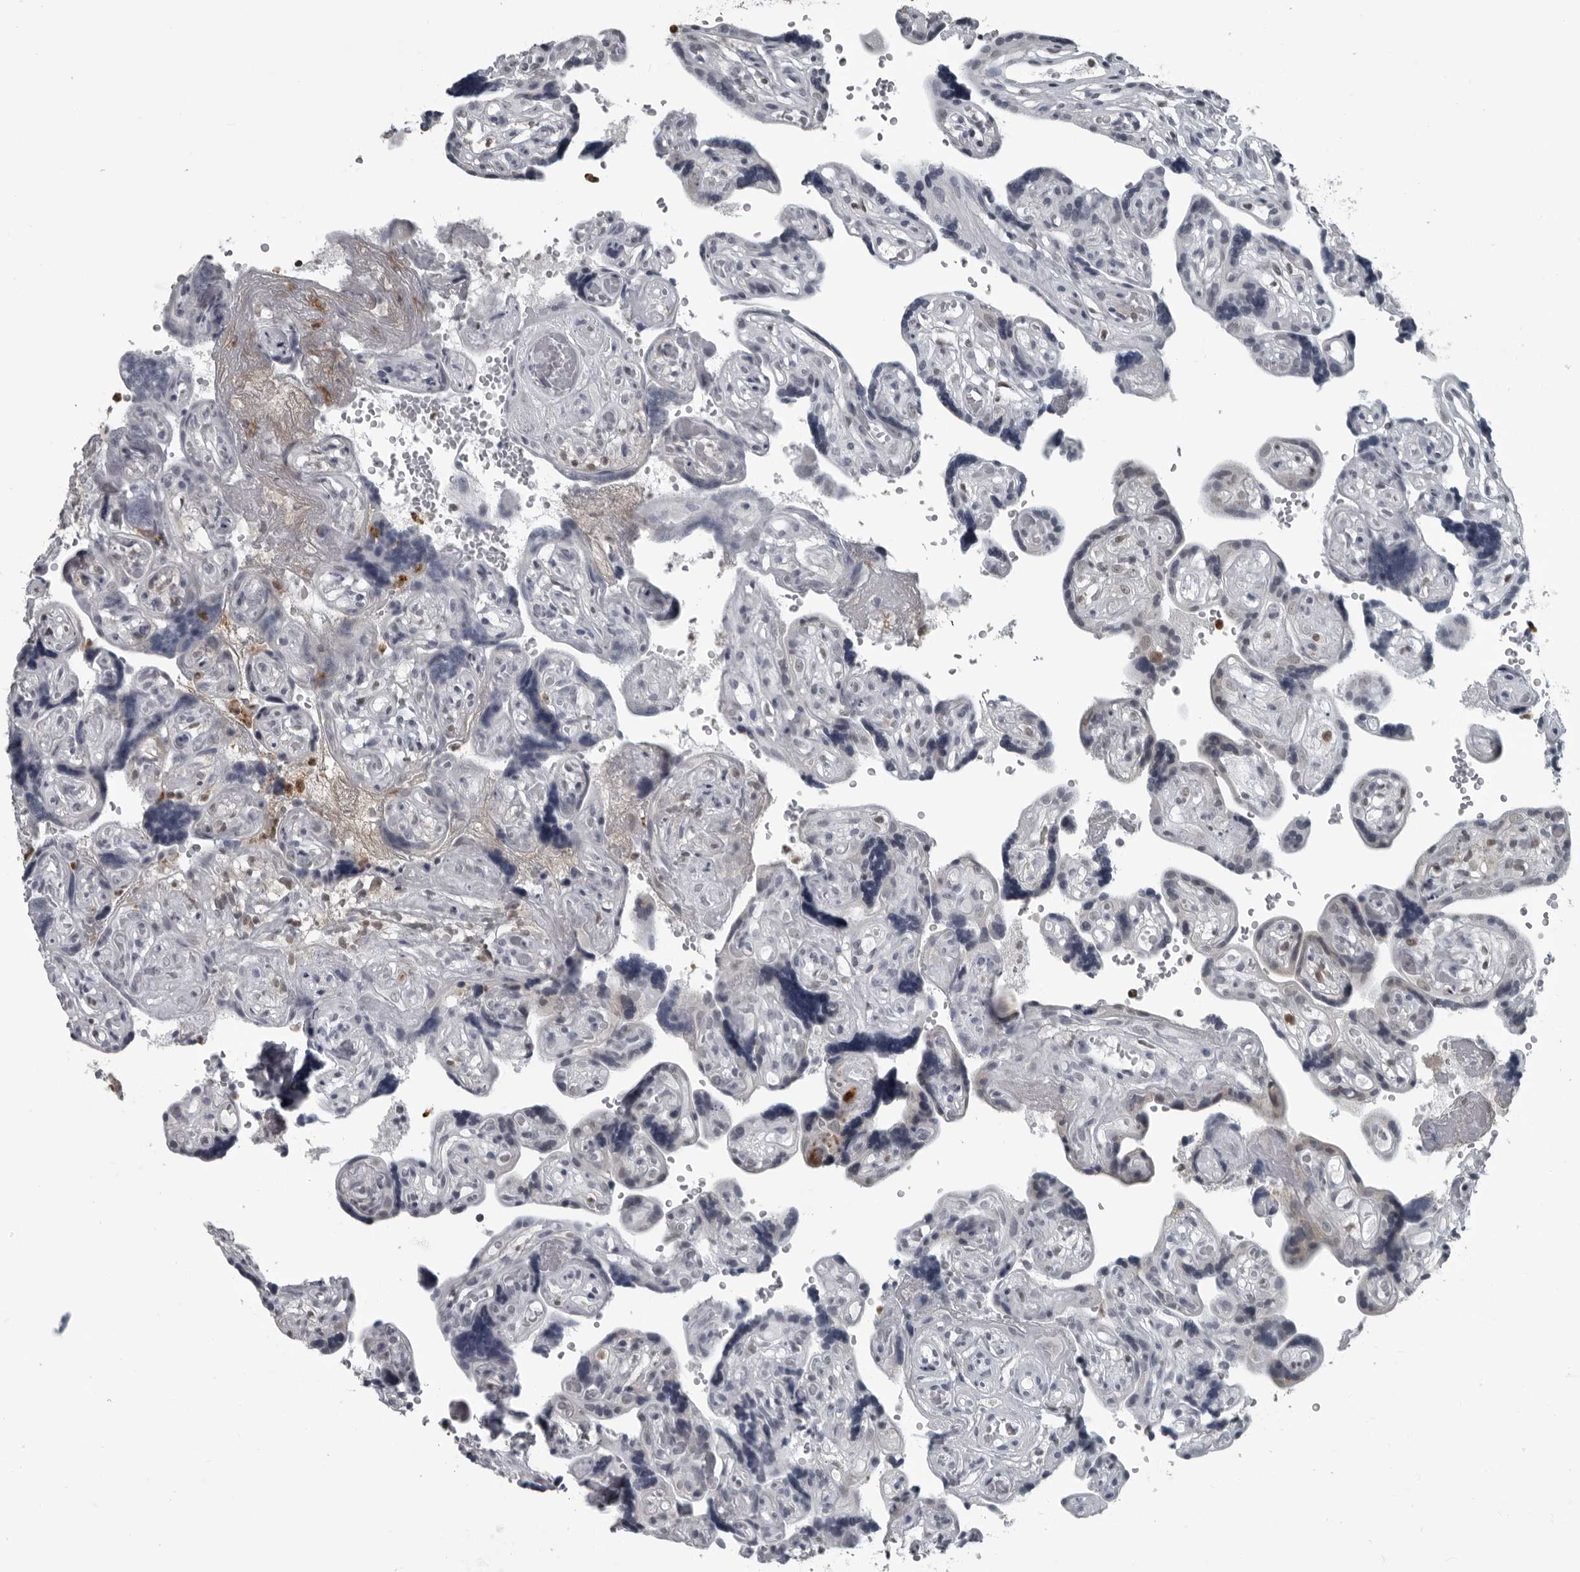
{"staining": {"intensity": "weak", "quantity": ">75%", "location": "cytoplasmic/membranous,nuclear"}, "tissue": "placenta", "cell_type": "Decidual cells", "image_type": "normal", "snomed": [{"axis": "morphology", "description": "Normal tissue, NOS"}, {"axis": "topography", "description": "Placenta"}], "caption": "The histopathology image exhibits staining of benign placenta, revealing weak cytoplasmic/membranous,nuclear protein expression (brown color) within decidual cells. The staining was performed using DAB to visualize the protein expression in brown, while the nuclei were stained in blue with hematoxylin (Magnification: 20x).", "gene": "RTCA", "patient": {"sex": "female", "age": 30}}